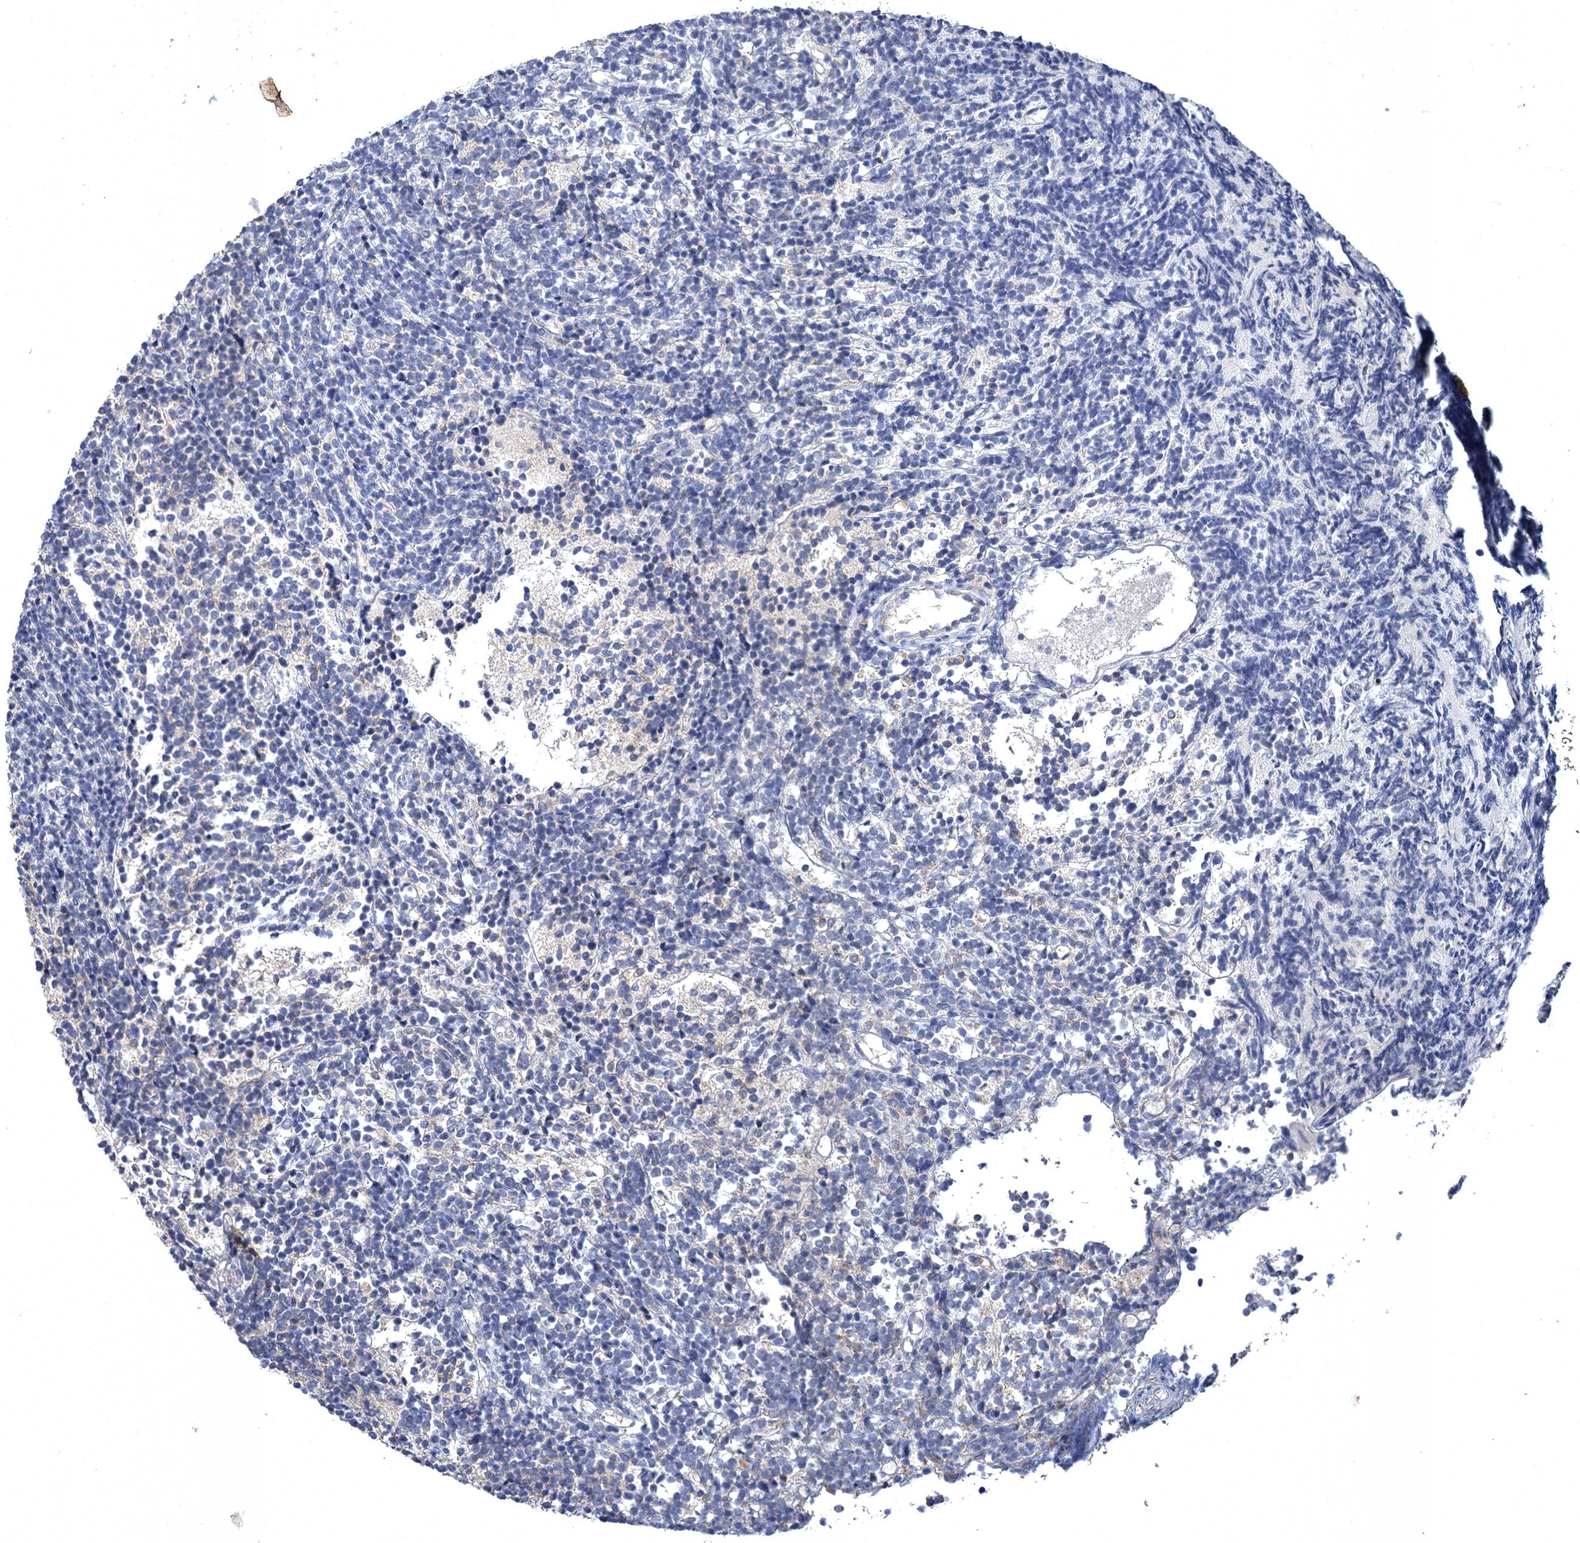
{"staining": {"intensity": "negative", "quantity": "none", "location": "none"}, "tissue": "glioma", "cell_type": "Tumor cells", "image_type": "cancer", "snomed": [{"axis": "morphology", "description": "Glioma, malignant, Low grade"}, {"axis": "topography", "description": "Brain"}], "caption": "The photomicrograph displays no staining of tumor cells in glioma. Brightfield microscopy of IHC stained with DAB (3,3'-diaminobenzidine) (brown) and hematoxylin (blue), captured at high magnification.", "gene": "ATP9A", "patient": {"sex": "female", "age": 1}}